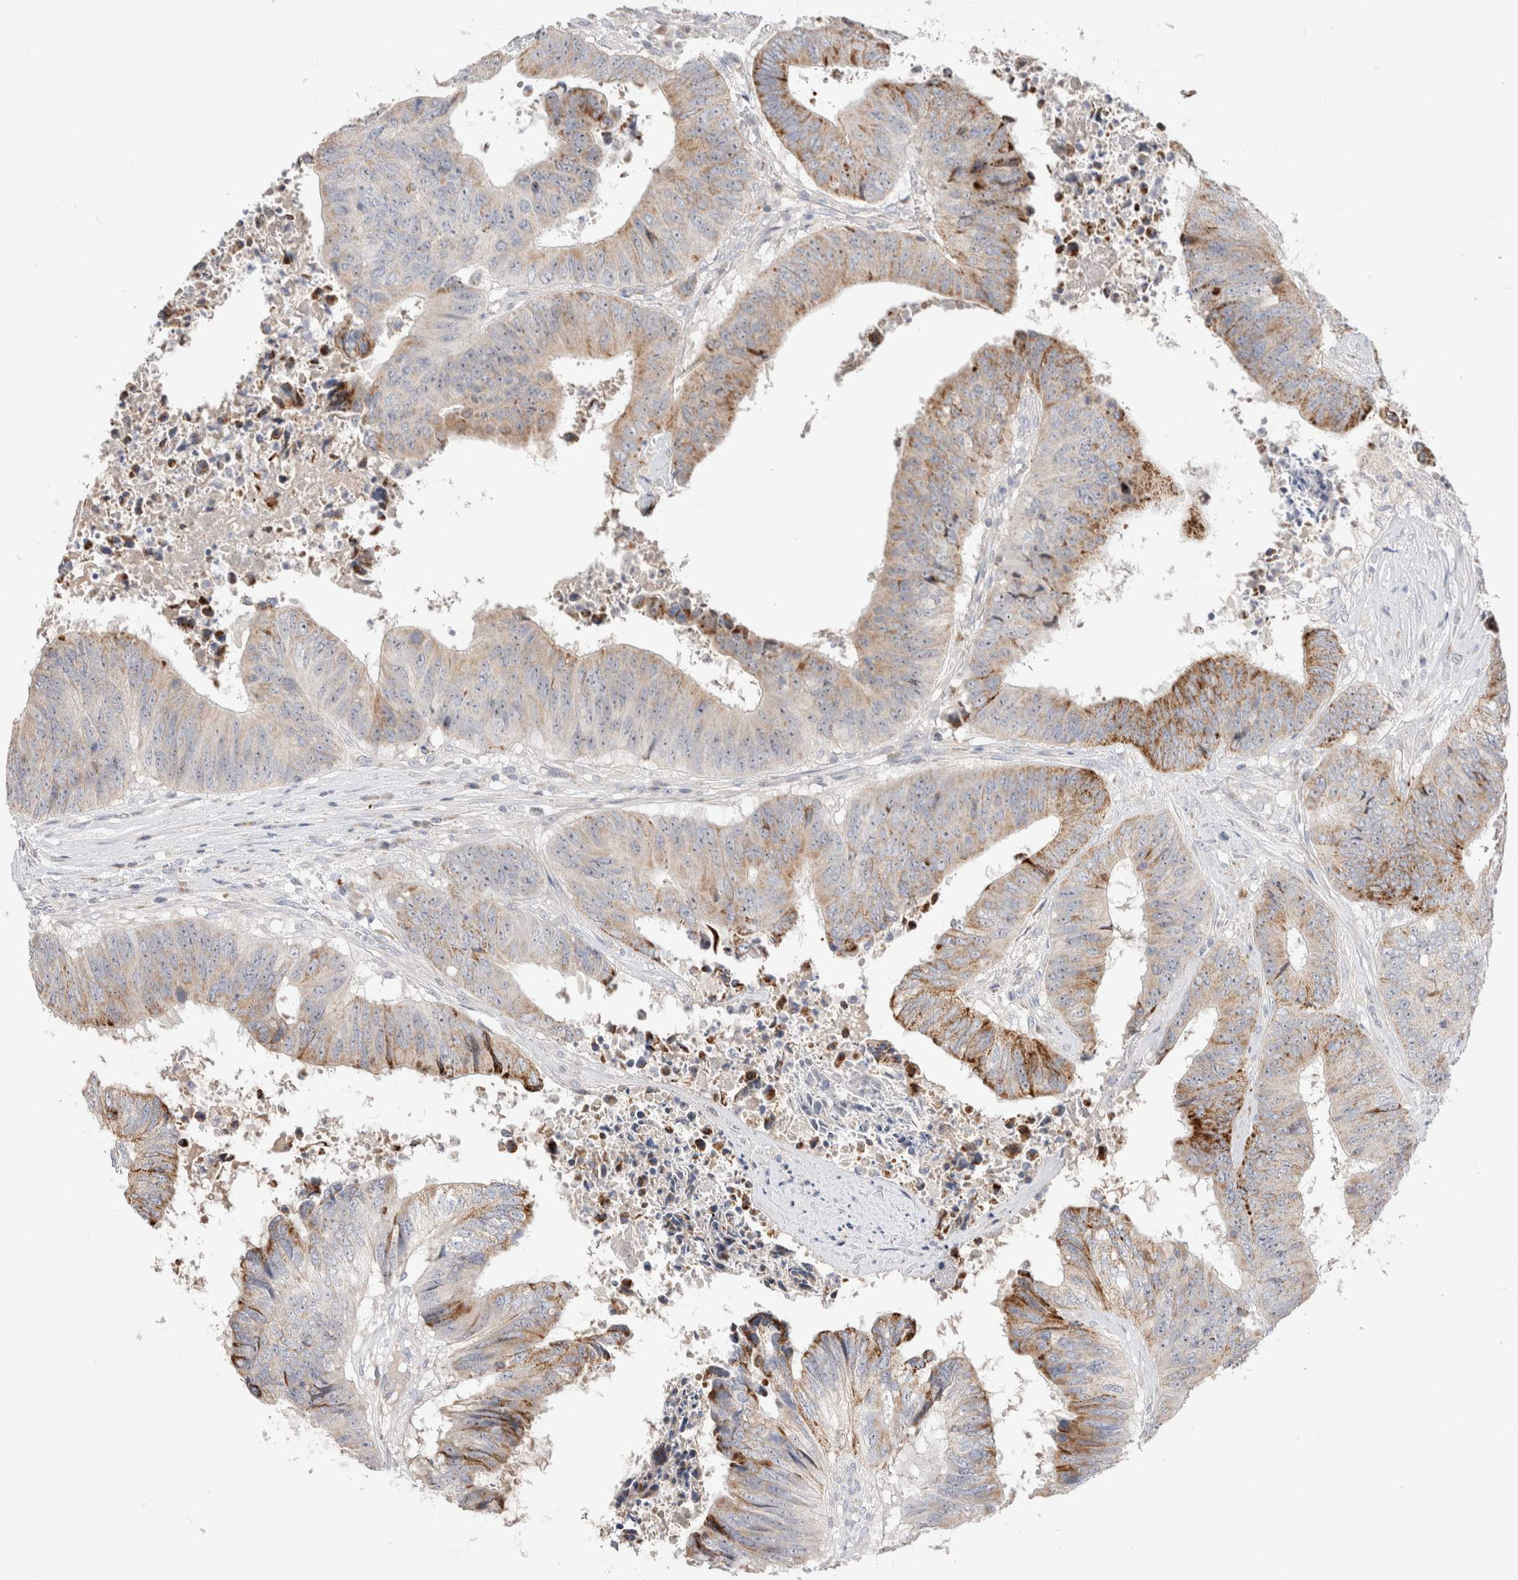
{"staining": {"intensity": "moderate", "quantity": ">75%", "location": "cytoplasmic/membranous"}, "tissue": "colorectal cancer", "cell_type": "Tumor cells", "image_type": "cancer", "snomed": [{"axis": "morphology", "description": "Adenocarcinoma, NOS"}, {"axis": "topography", "description": "Rectum"}], "caption": "The histopathology image displays staining of colorectal cancer (adenocarcinoma), revealing moderate cytoplasmic/membranous protein staining (brown color) within tumor cells. (Stains: DAB in brown, nuclei in blue, Microscopy: brightfield microscopy at high magnification).", "gene": "CHADL", "patient": {"sex": "male", "age": 72}}